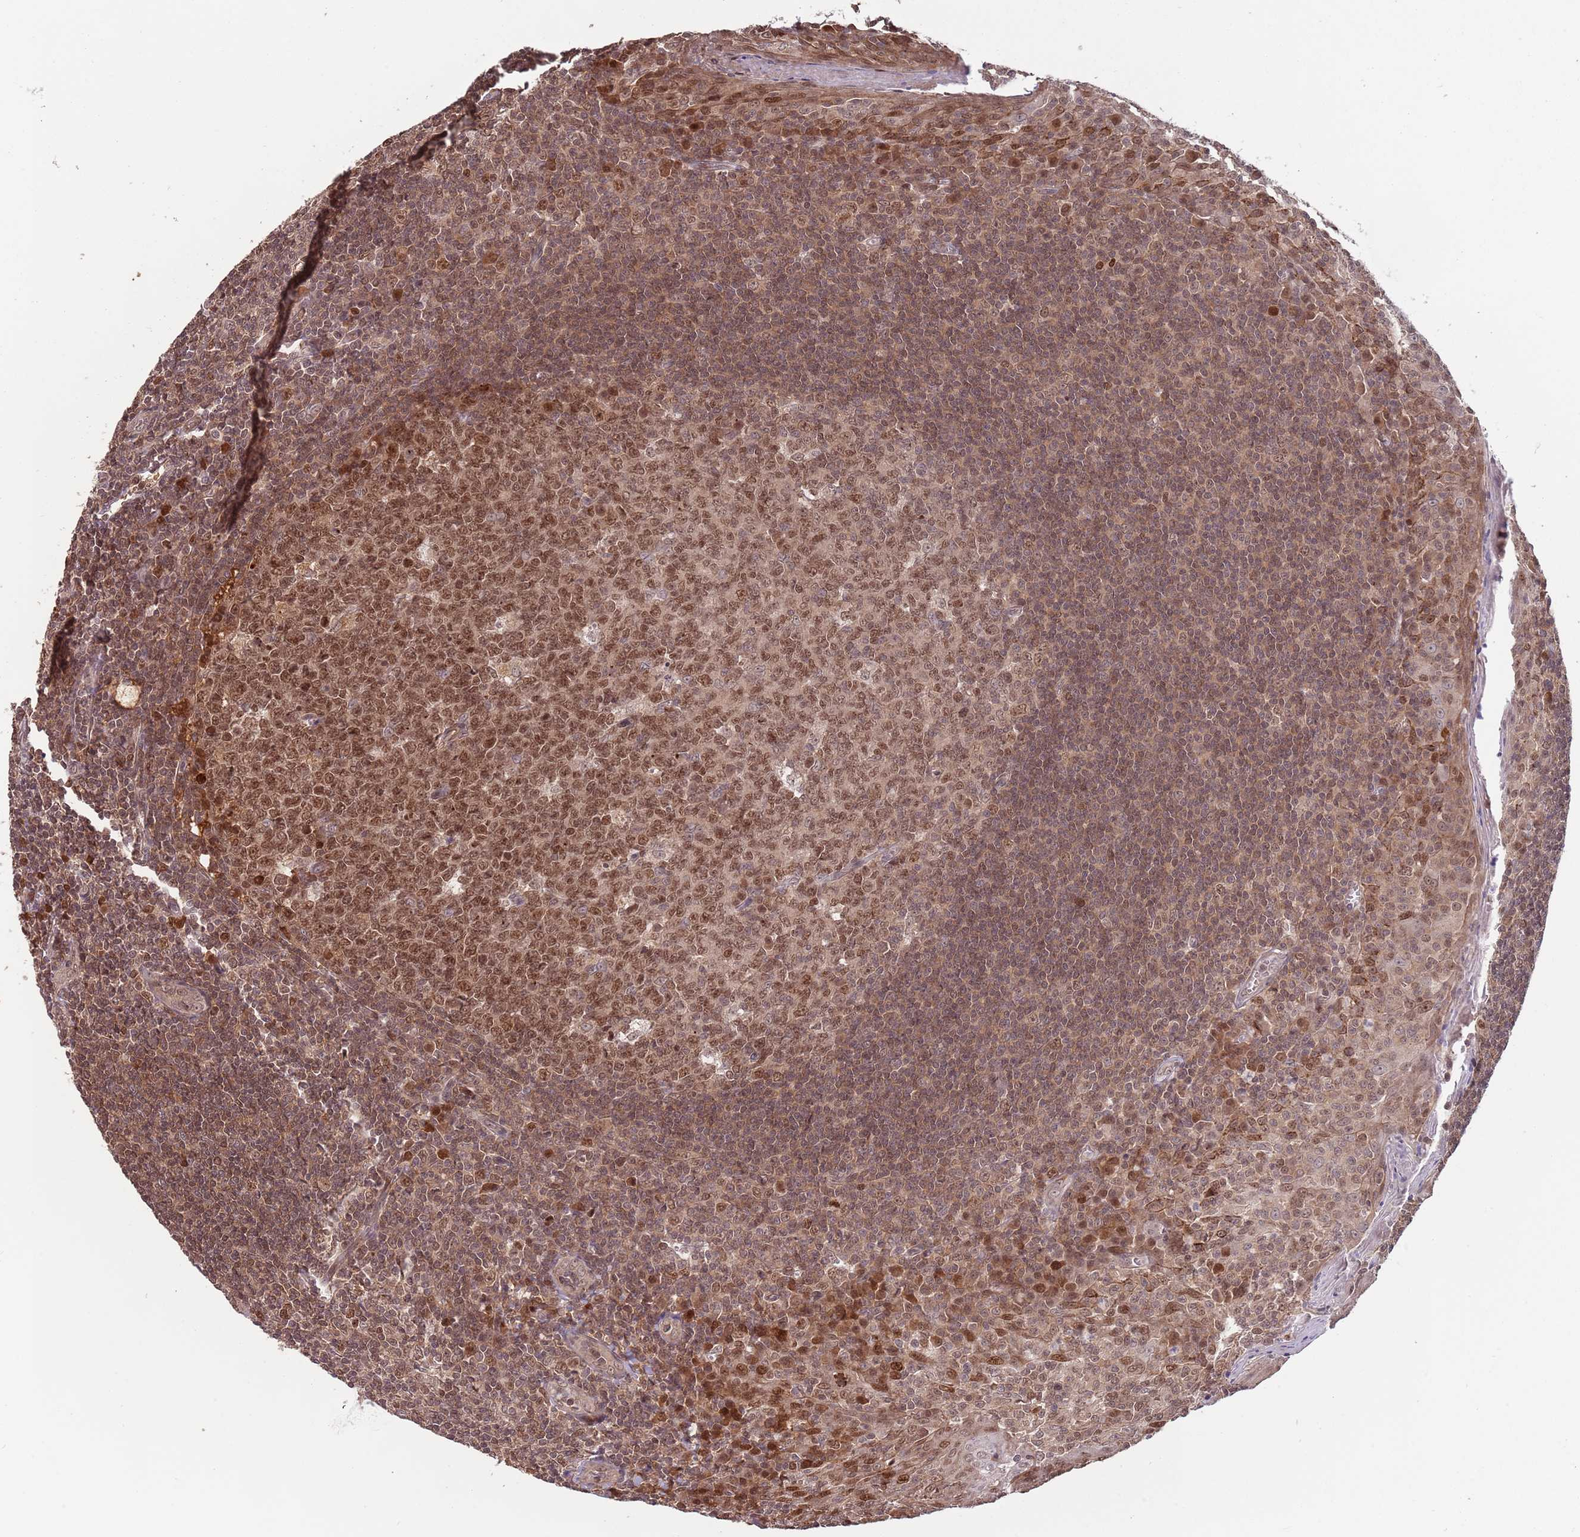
{"staining": {"intensity": "strong", "quantity": ">75%", "location": "nuclear"}, "tissue": "tonsil", "cell_type": "Germinal center cells", "image_type": "normal", "snomed": [{"axis": "morphology", "description": "Normal tissue, NOS"}, {"axis": "topography", "description": "Tonsil"}], "caption": "Human tonsil stained with a brown dye displays strong nuclear positive expression in approximately >75% of germinal center cells.", "gene": "SALL1", "patient": {"sex": "male", "age": 27}}